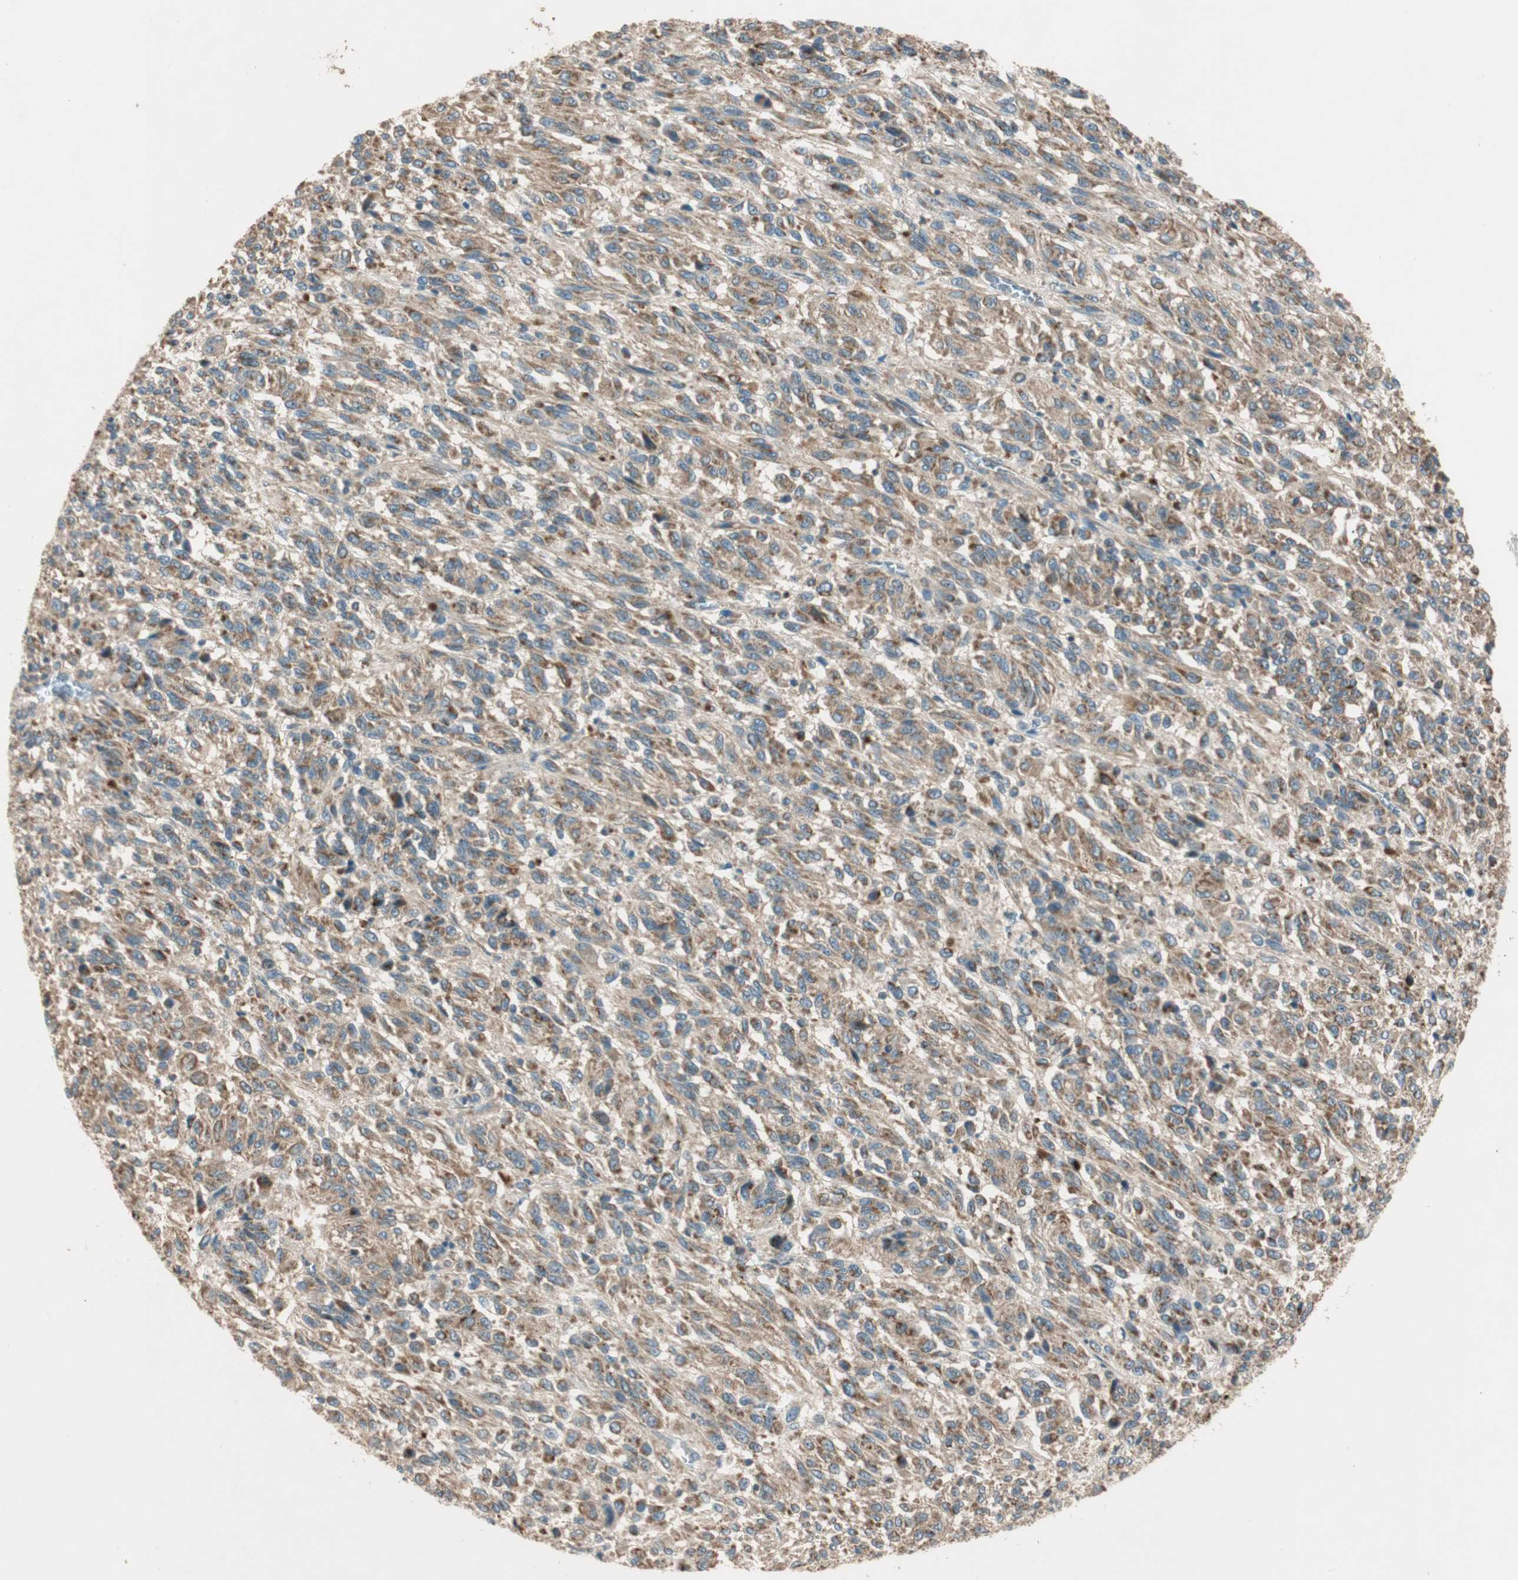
{"staining": {"intensity": "moderate", "quantity": ">75%", "location": "cytoplasmic/membranous"}, "tissue": "melanoma", "cell_type": "Tumor cells", "image_type": "cancer", "snomed": [{"axis": "morphology", "description": "Malignant melanoma, Metastatic site"}, {"axis": "topography", "description": "Lung"}], "caption": "Approximately >75% of tumor cells in human melanoma reveal moderate cytoplasmic/membranous protein expression as visualized by brown immunohistochemical staining.", "gene": "CC2D1A", "patient": {"sex": "male", "age": 64}}